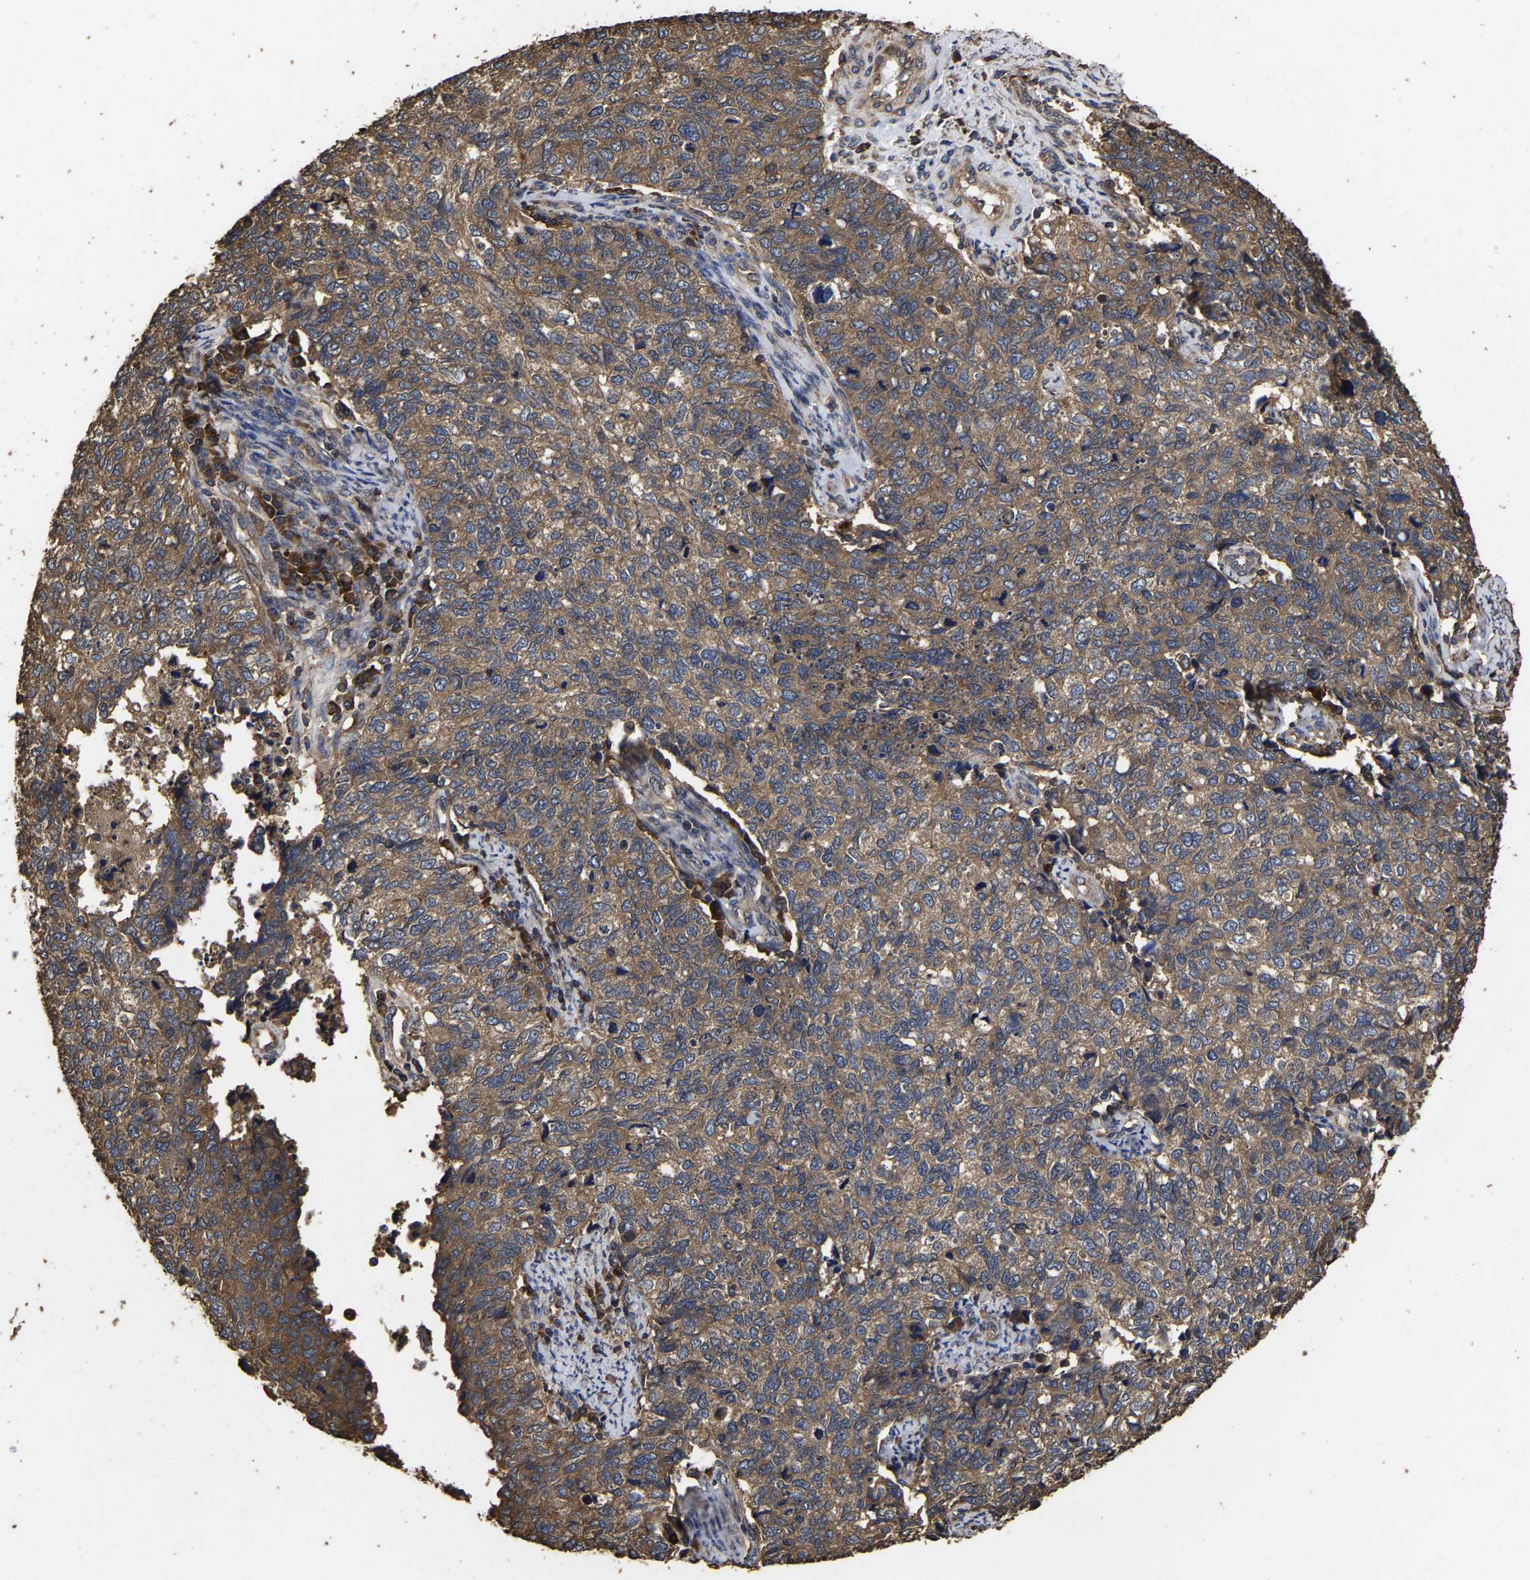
{"staining": {"intensity": "moderate", "quantity": ">75%", "location": "cytoplasmic/membranous"}, "tissue": "cervical cancer", "cell_type": "Tumor cells", "image_type": "cancer", "snomed": [{"axis": "morphology", "description": "Squamous cell carcinoma, NOS"}, {"axis": "topography", "description": "Cervix"}], "caption": "Cervical squamous cell carcinoma tissue exhibits moderate cytoplasmic/membranous expression in approximately >75% of tumor cells, visualized by immunohistochemistry. The staining was performed using DAB to visualize the protein expression in brown, while the nuclei were stained in blue with hematoxylin (Magnification: 20x).", "gene": "ITCH", "patient": {"sex": "female", "age": 63}}